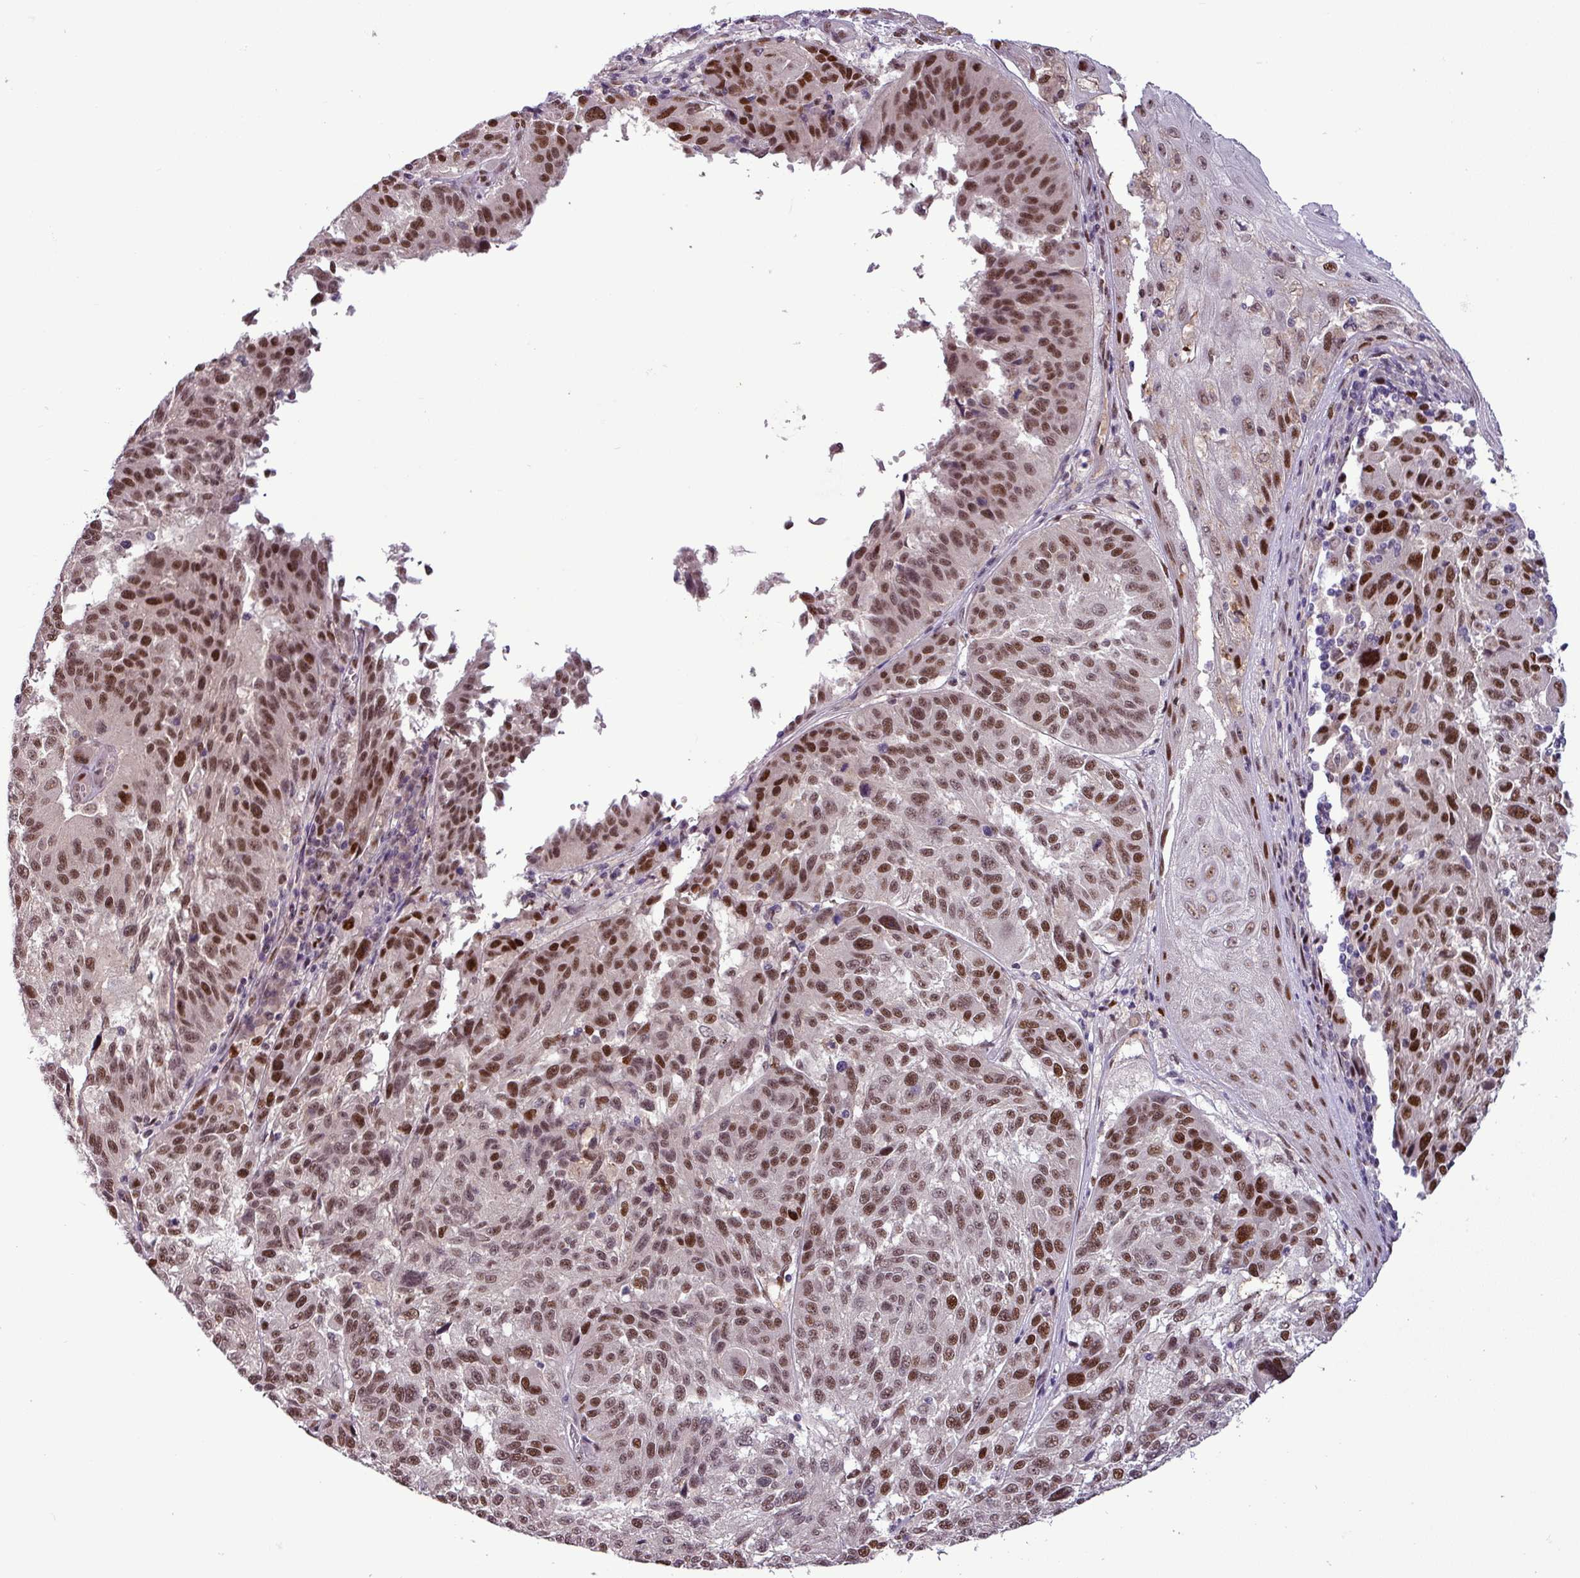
{"staining": {"intensity": "moderate", "quantity": ">75%", "location": "nuclear"}, "tissue": "melanoma", "cell_type": "Tumor cells", "image_type": "cancer", "snomed": [{"axis": "morphology", "description": "Malignant melanoma, NOS"}, {"axis": "topography", "description": "Skin"}], "caption": "IHC (DAB (3,3'-diaminobenzidine)) staining of human melanoma shows moderate nuclear protein positivity in about >75% of tumor cells.", "gene": "IRF2BPL", "patient": {"sex": "male", "age": 53}}